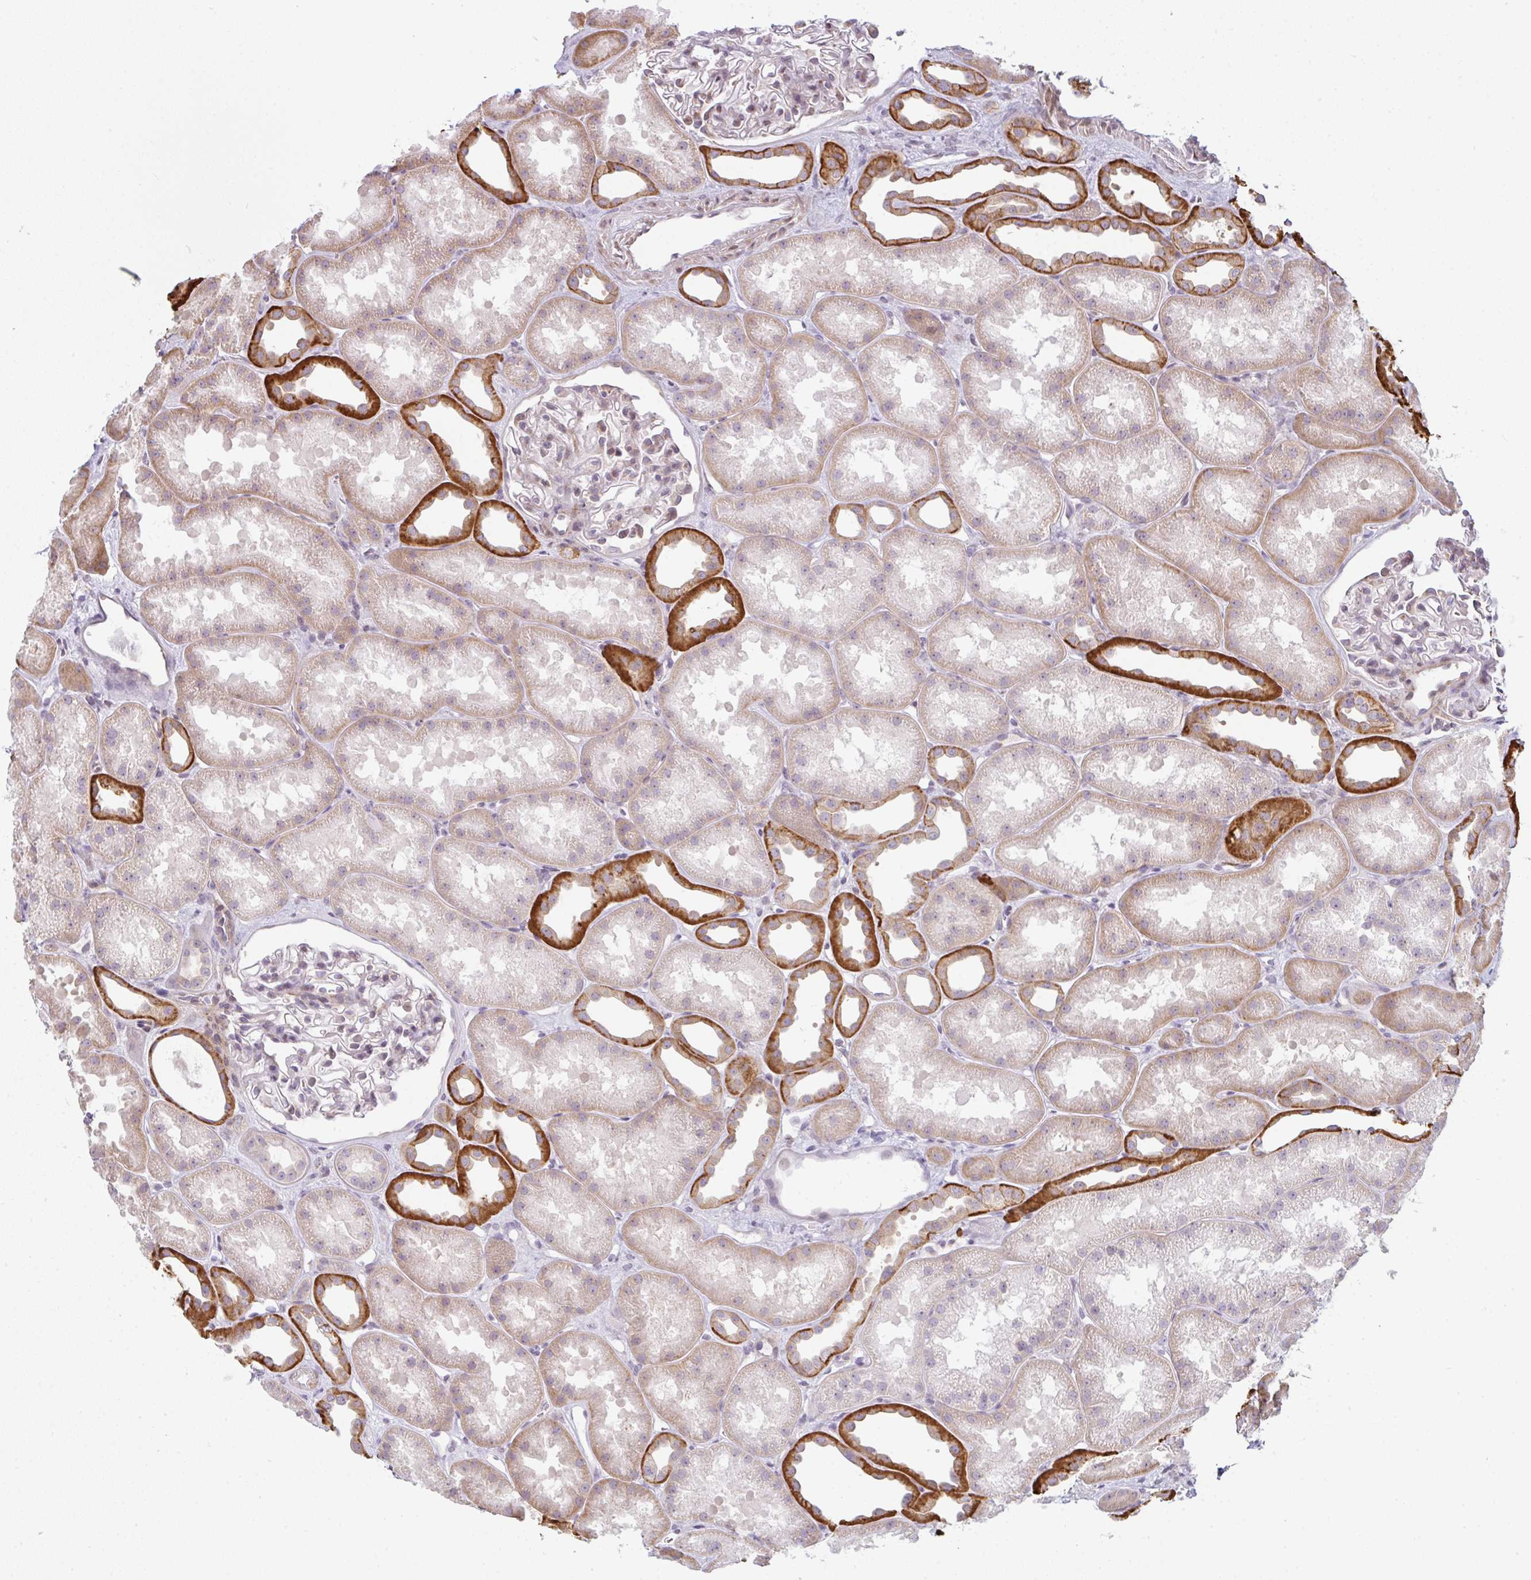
{"staining": {"intensity": "weak", "quantity": "<25%", "location": "cytoplasmic/membranous"}, "tissue": "kidney", "cell_type": "Cells in glomeruli", "image_type": "normal", "snomed": [{"axis": "morphology", "description": "Normal tissue, NOS"}, {"axis": "topography", "description": "Kidney"}], "caption": "This image is of normal kidney stained with IHC to label a protein in brown with the nuclei are counter-stained blue. There is no expression in cells in glomeruli.", "gene": "TMEM237", "patient": {"sex": "male", "age": 61}}